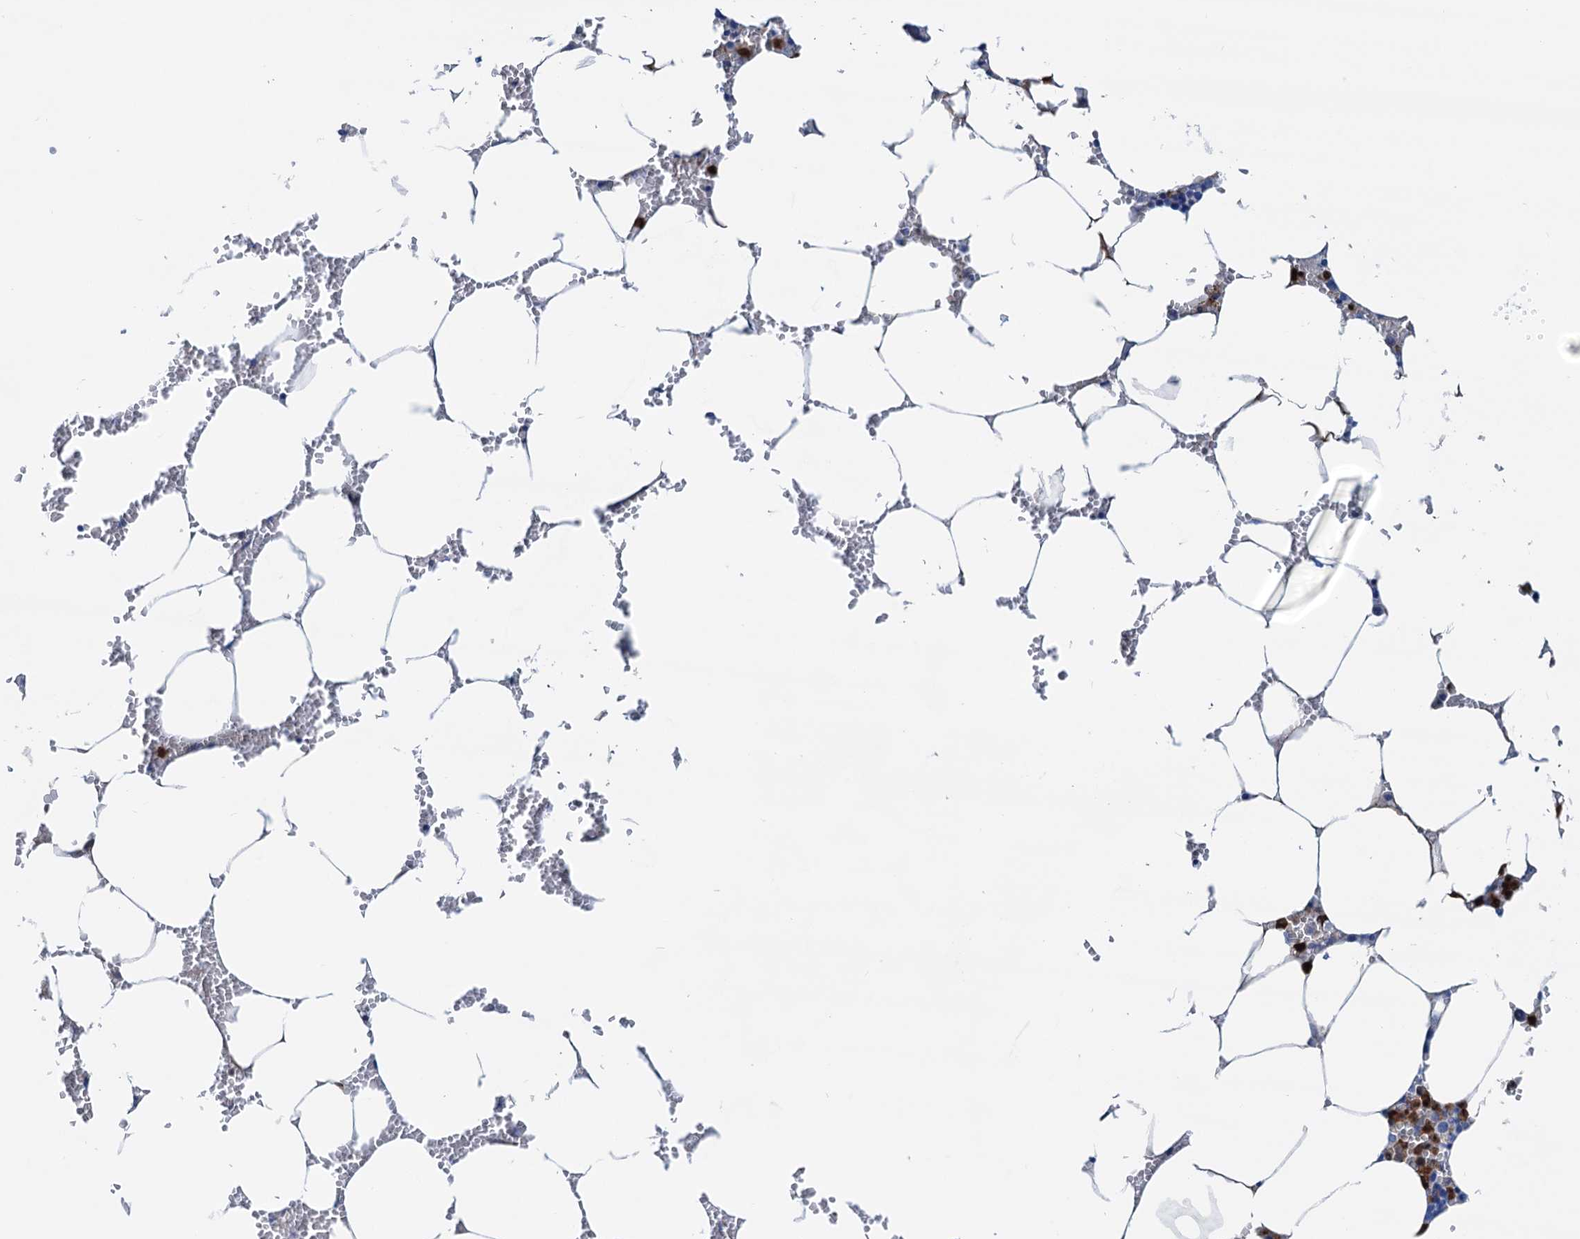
{"staining": {"intensity": "moderate", "quantity": "<25%", "location": "cytoplasmic/membranous"}, "tissue": "bone marrow", "cell_type": "Hematopoietic cells", "image_type": "normal", "snomed": [{"axis": "morphology", "description": "Normal tissue, NOS"}, {"axis": "topography", "description": "Bone marrow"}], "caption": "Immunohistochemistry of benign bone marrow exhibits low levels of moderate cytoplasmic/membranous expression in approximately <25% of hematopoietic cells.", "gene": "RASSF9", "patient": {"sex": "male", "age": 70}}